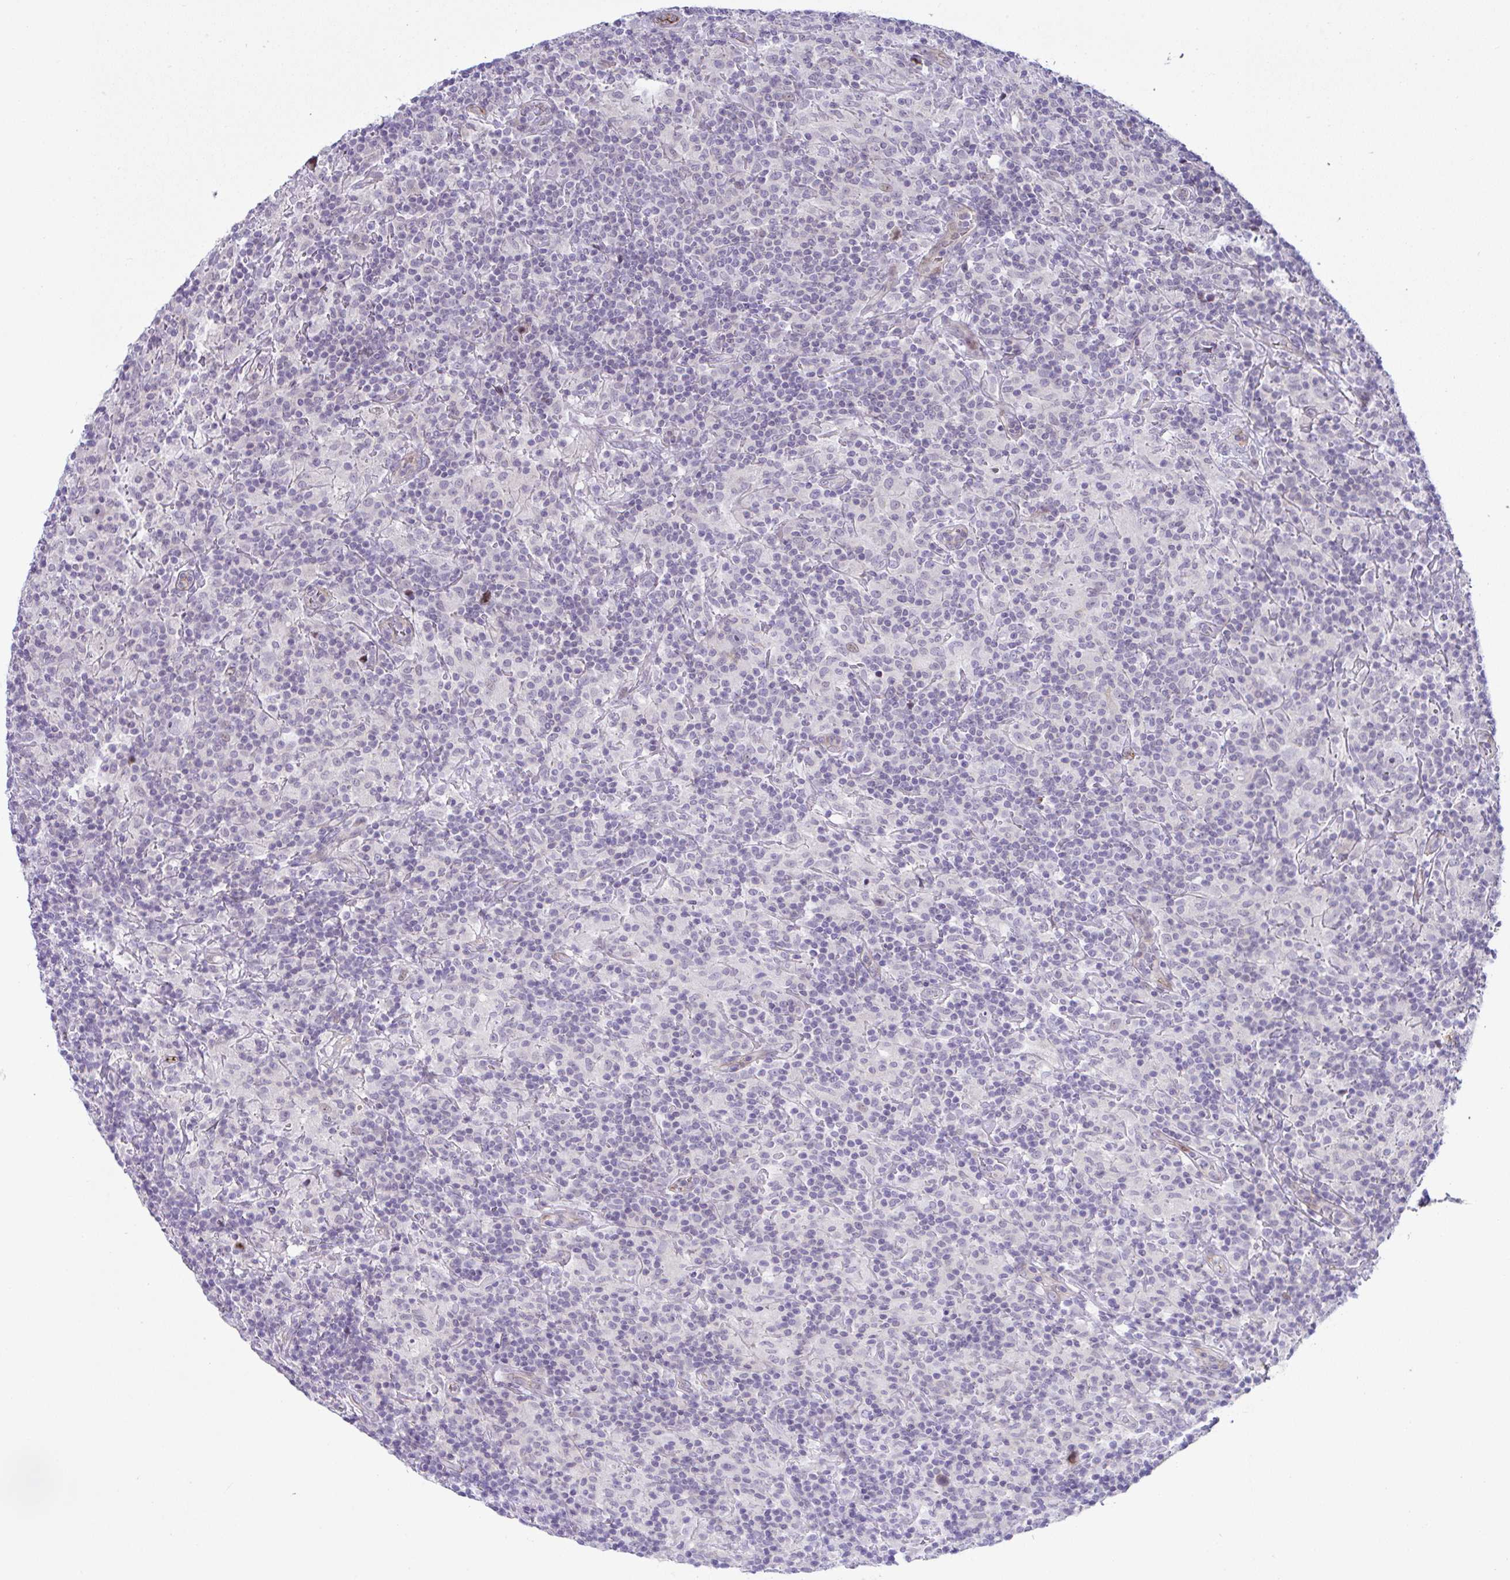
{"staining": {"intensity": "negative", "quantity": "none", "location": "none"}, "tissue": "lymphoma", "cell_type": "Tumor cells", "image_type": "cancer", "snomed": [{"axis": "morphology", "description": "Hodgkin's disease, NOS"}, {"axis": "topography", "description": "Lymph node"}], "caption": "Immunohistochemistry (IHC) image of human Hodgkin's disease stained for a protein (brown), which demonstrates no expression in tumor cells.", "gene": "FBXO34", "patient": {"sex": "male", "age": 70}}